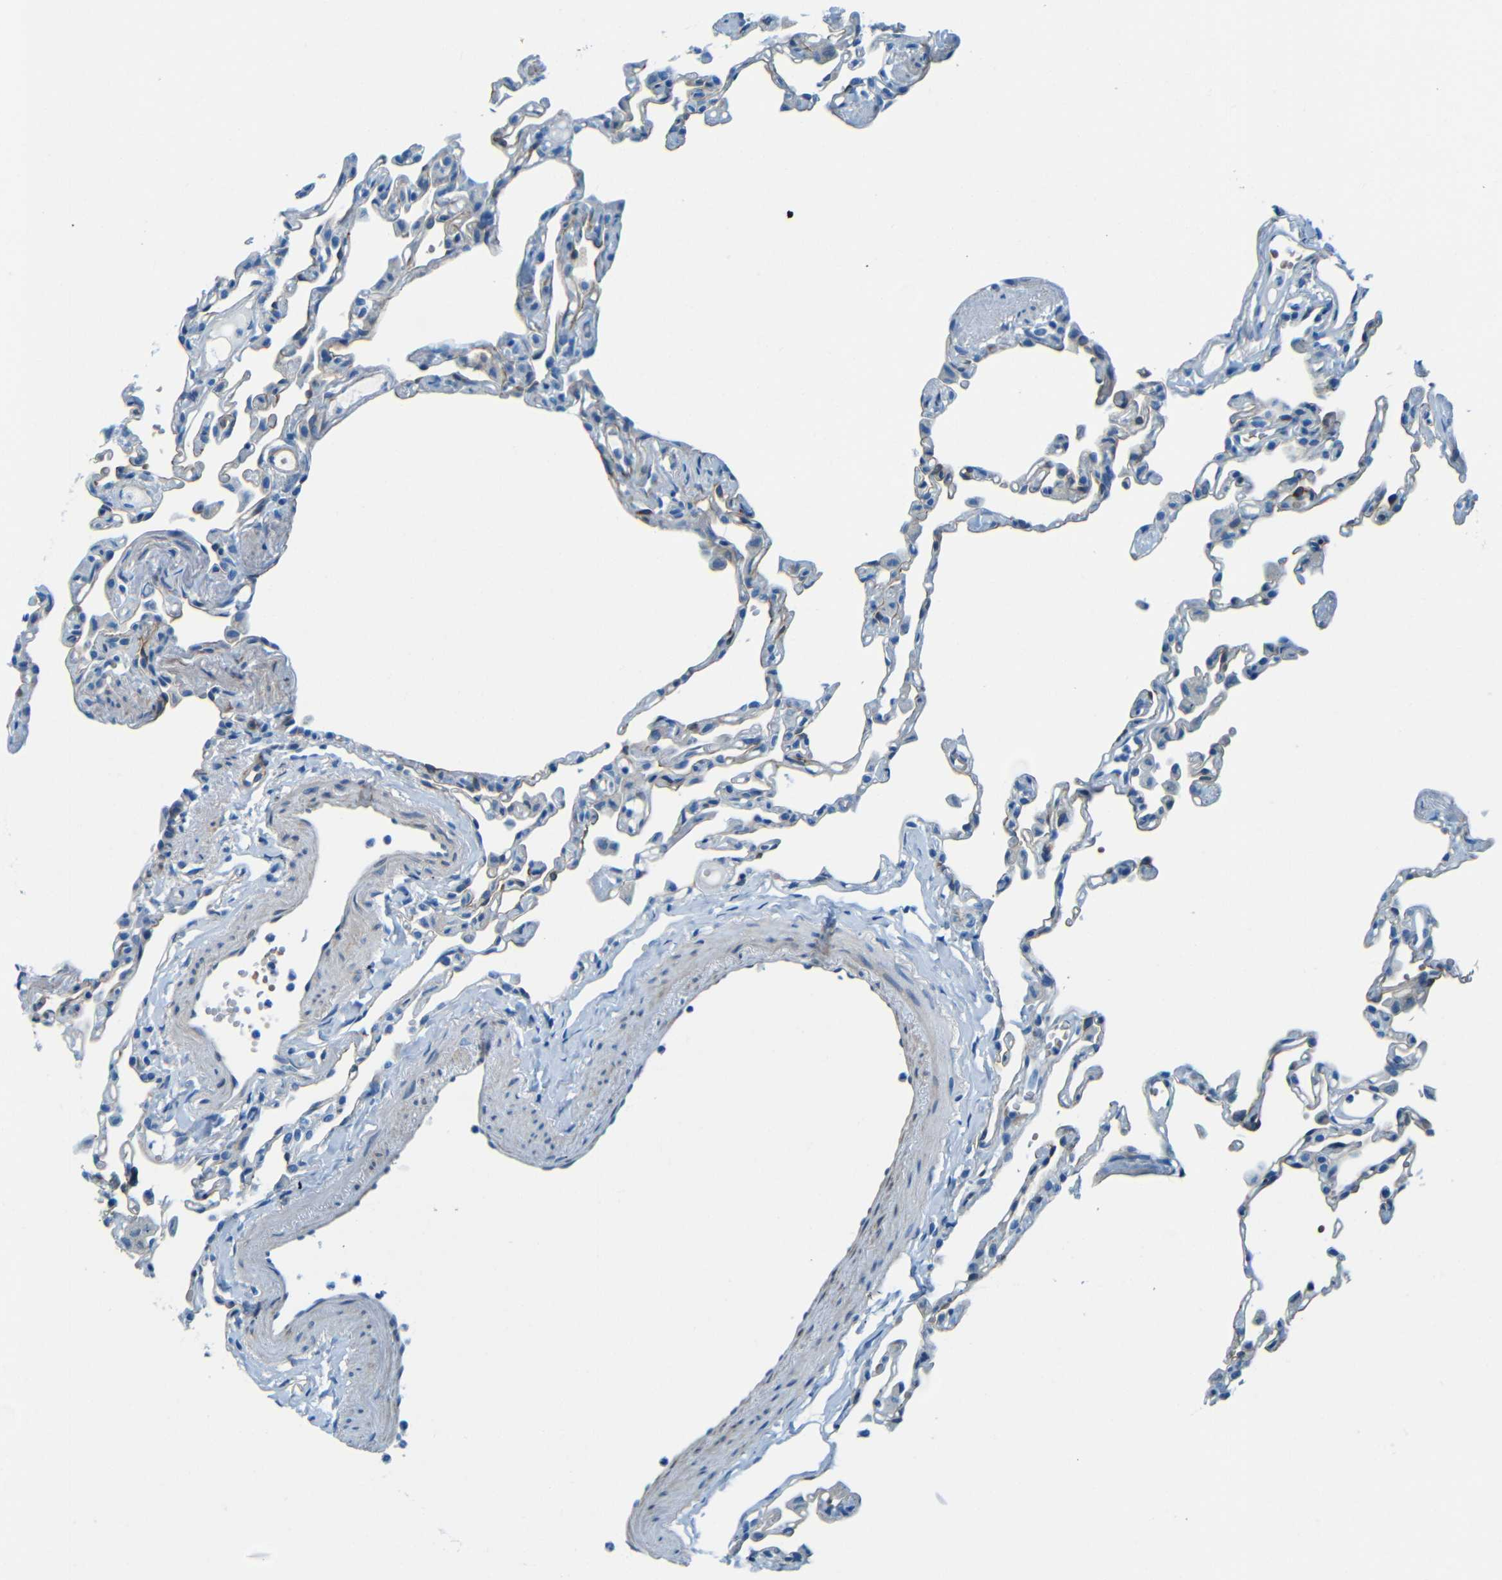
{"staining": {"intensity": "weak", "quantity": "25%-75%", "location": "cytoplasmic/membranous"}, "tissue": "lung", "cell_type": "Alveolar cells", "image_type": "normal", "snomed": [{"axis": "morphology", "description": "Normal tissue, NOS"}, {"axis": "topography", "description": "Lung"}], "caption": "Immunohistochemical staining of unremarkable lung displays 25%-75% levels of weak cytoplasmic/membranous protein staining in approximately 25%-75% of alveolar cells. (DAB (3,3'-diaminobenzidine) IHC with brightfield microscopy, high magnification).", "gene": "MAP2", "patient": {"sex": "female", "age": 49}}